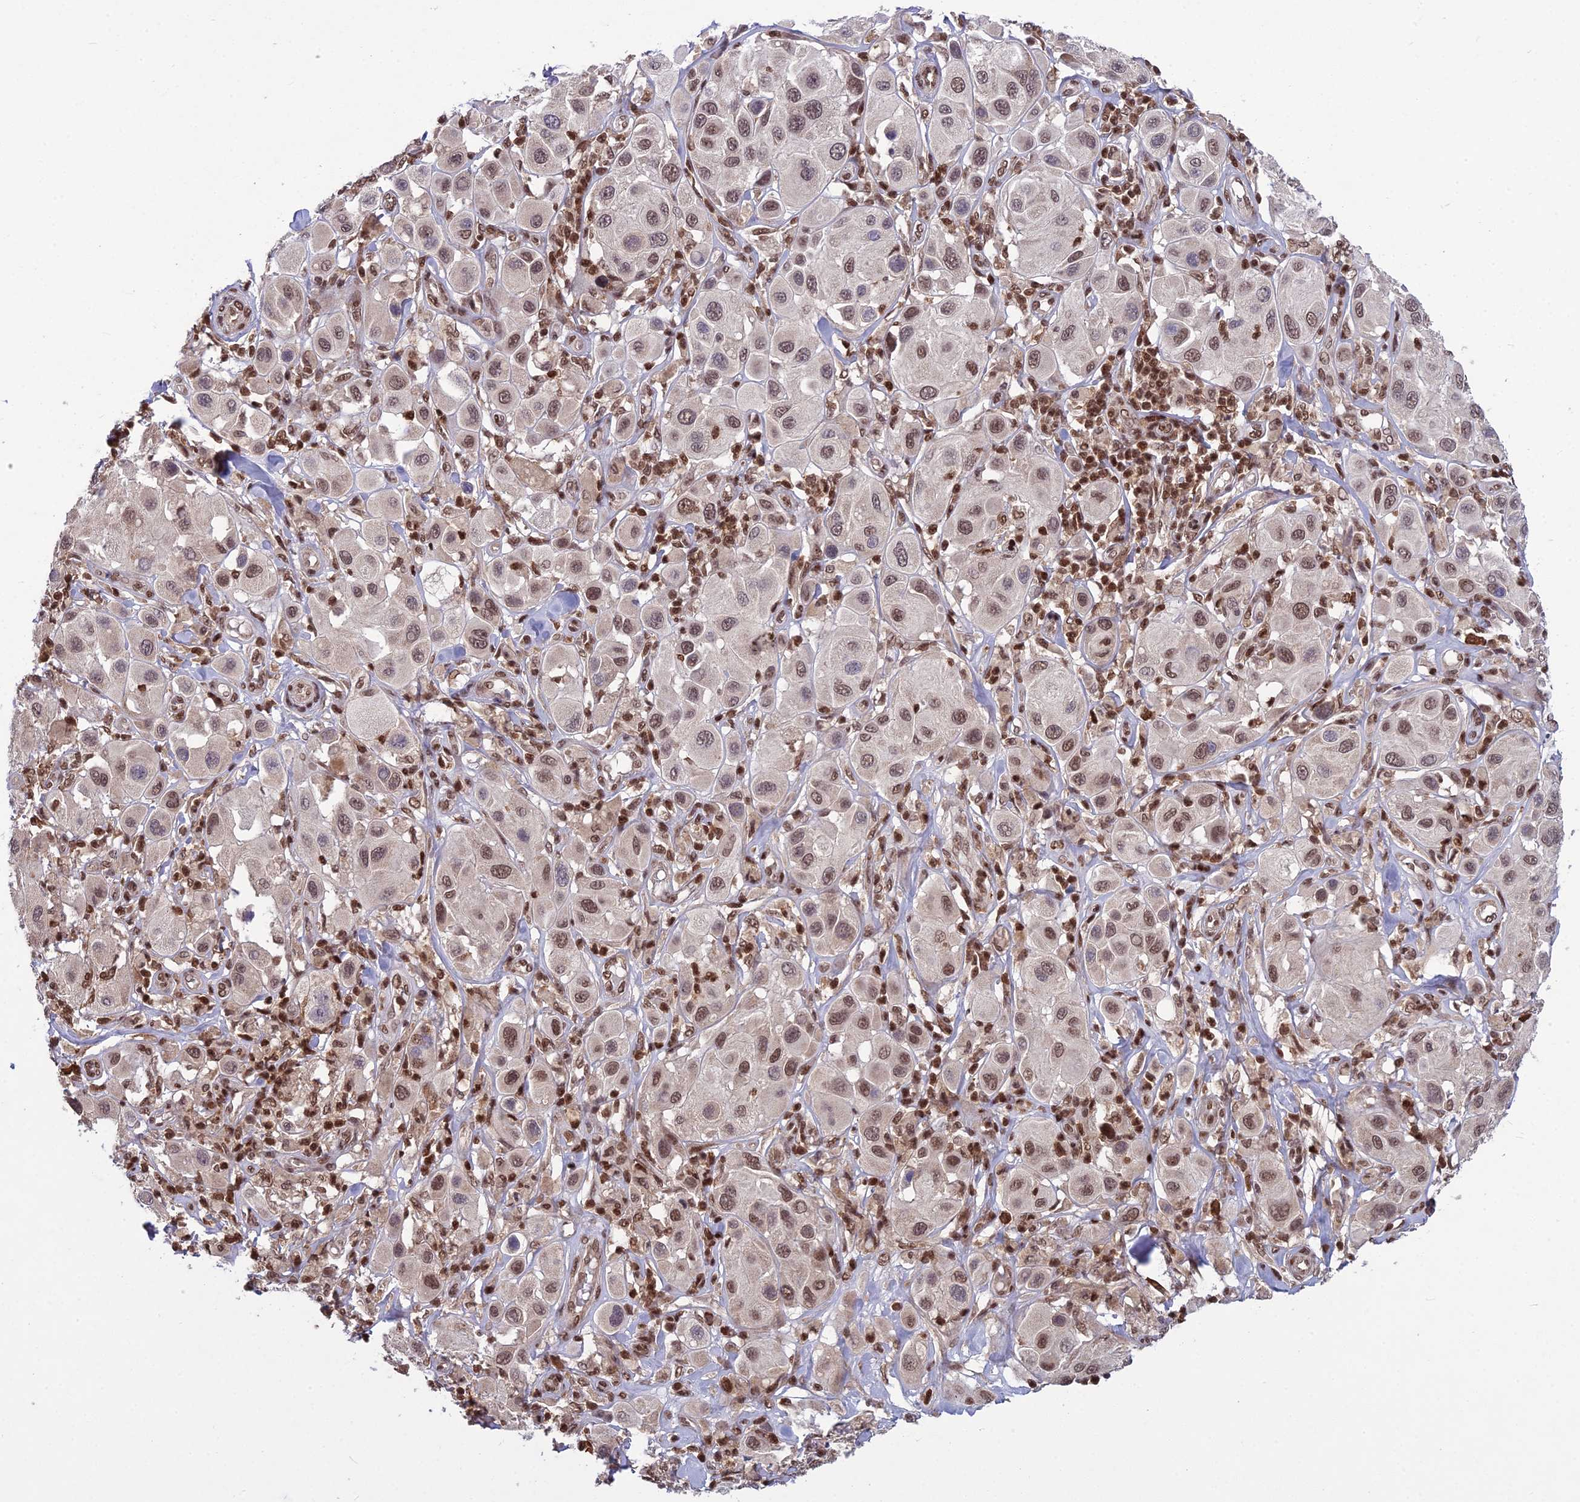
{"staining": {"intensity": "moderate", "quantity": ">75%", "location": "nuclear"}, "tissue": "melanoma", "cell_type": "Tumor cells", "image_type": "cancer", "snomed": [{"axis": "morphology", "description": "Malignant melanoma, Metastatic site"}, {"axis": "topography", "description": "Skin"}], "caption": "A high-resolution micrograph shows IHC staining of malignant melanoma (metastatic site), which displays moderate nuclear expression in approximately >75% of tumor cells.", "gene": "GMEB1", "patient": {"sex": "male", "age": 41}}